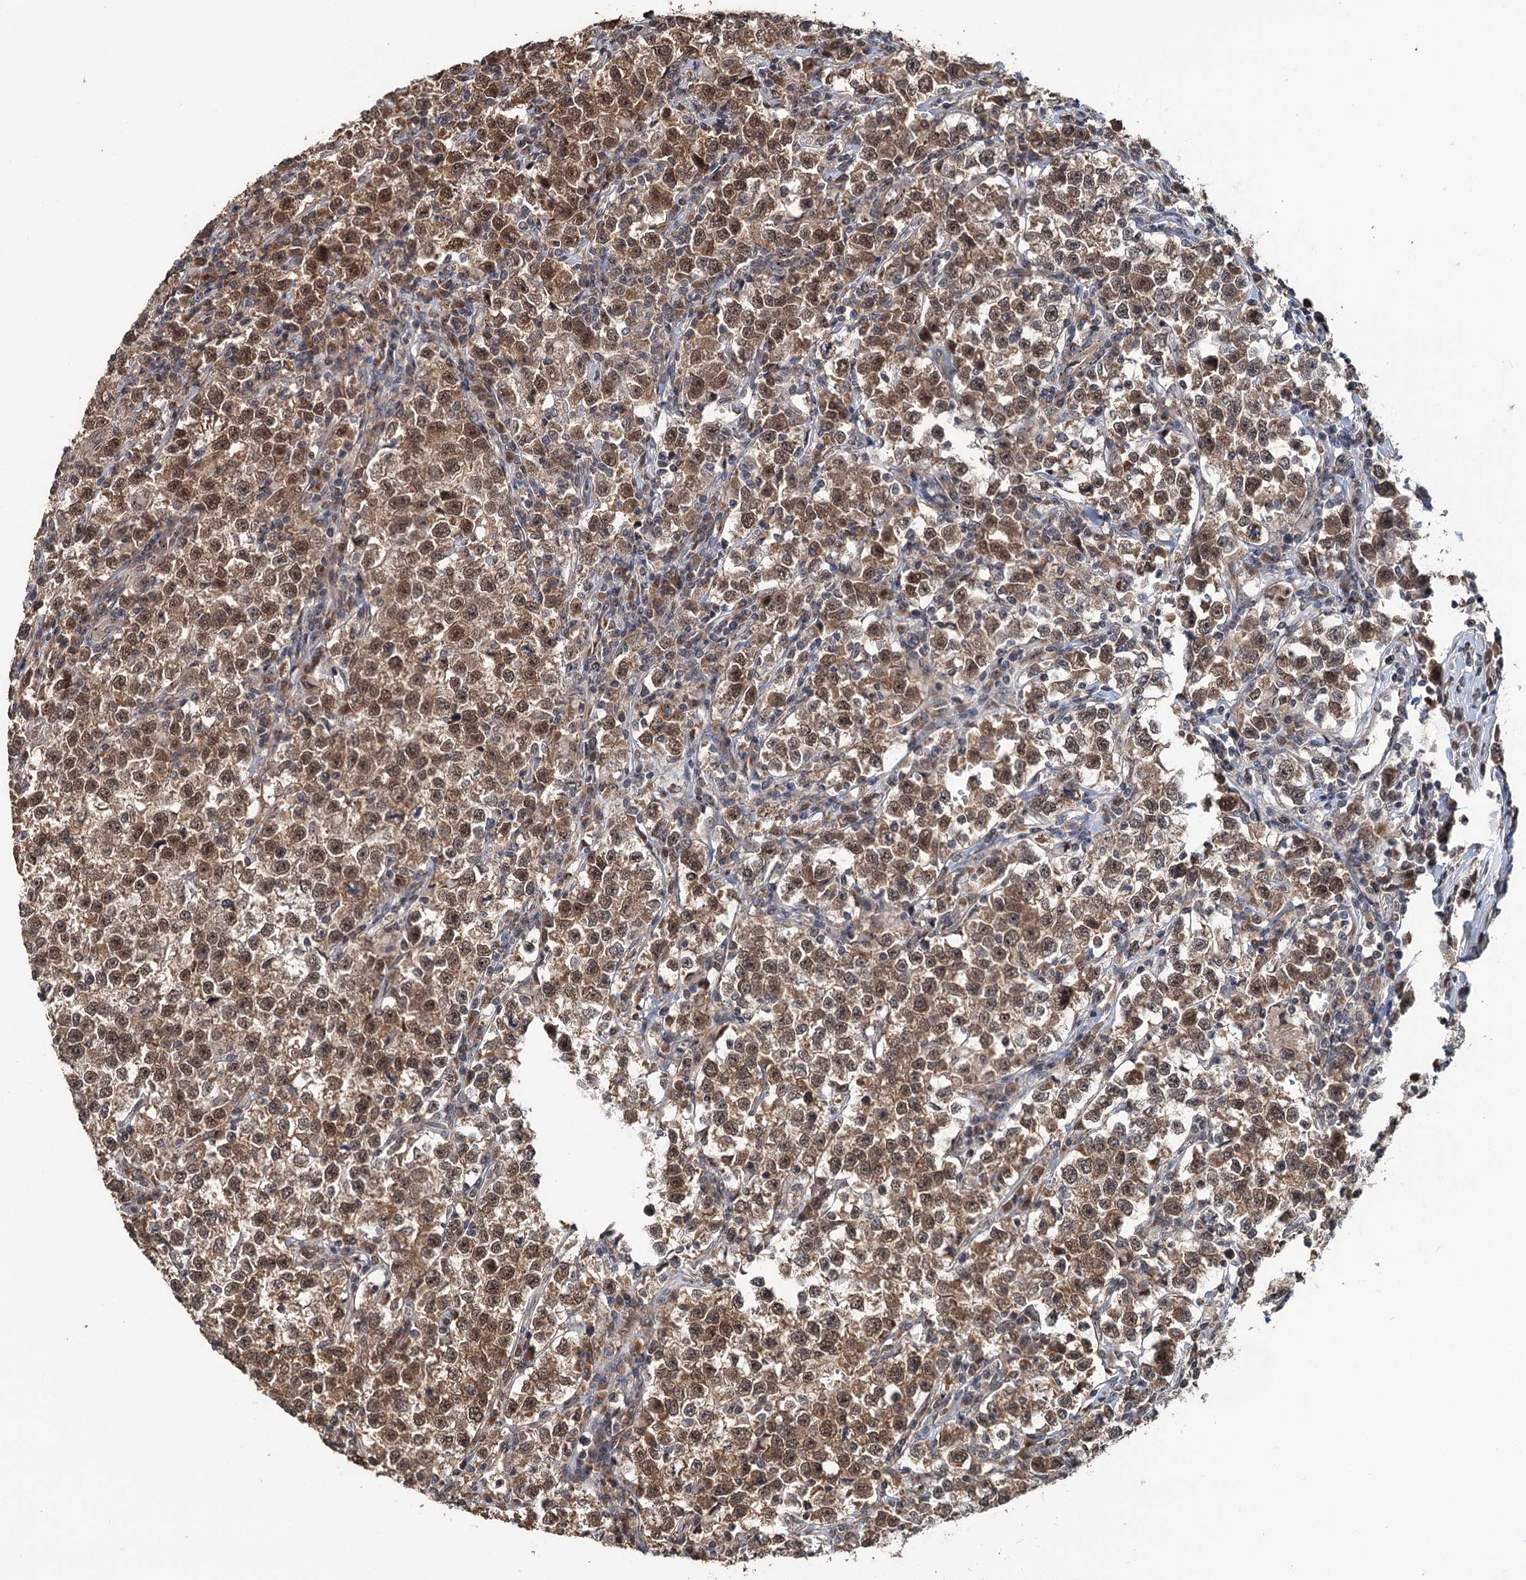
{"staining": {"intensity": "moderate", "quantity": ">75%", "location": "cytoplasmic/membranous,nuclear"}, "tissue": "testis cancer", "cell_type": "Tumor cells", "image_type": "cancer", "snomed": [{"axis": "morphology", "description": "Normal tissue, NOS"}, {"axis": "morphology", "description": "Seminoma, NOS"}, {"axis": "topography", "description": "Testis"}], "caption": "Seminoma (testis) stained with DAB (3,3'-diaminobenzidine) immunohistochemistry (IHC) reveals medium levels of moderate cytoplasmic/membranous and nuclear expression in approximately >75% of tumor cells.", "gene": "KANSL2", "patient": {"sex": "male", "age": 43}}